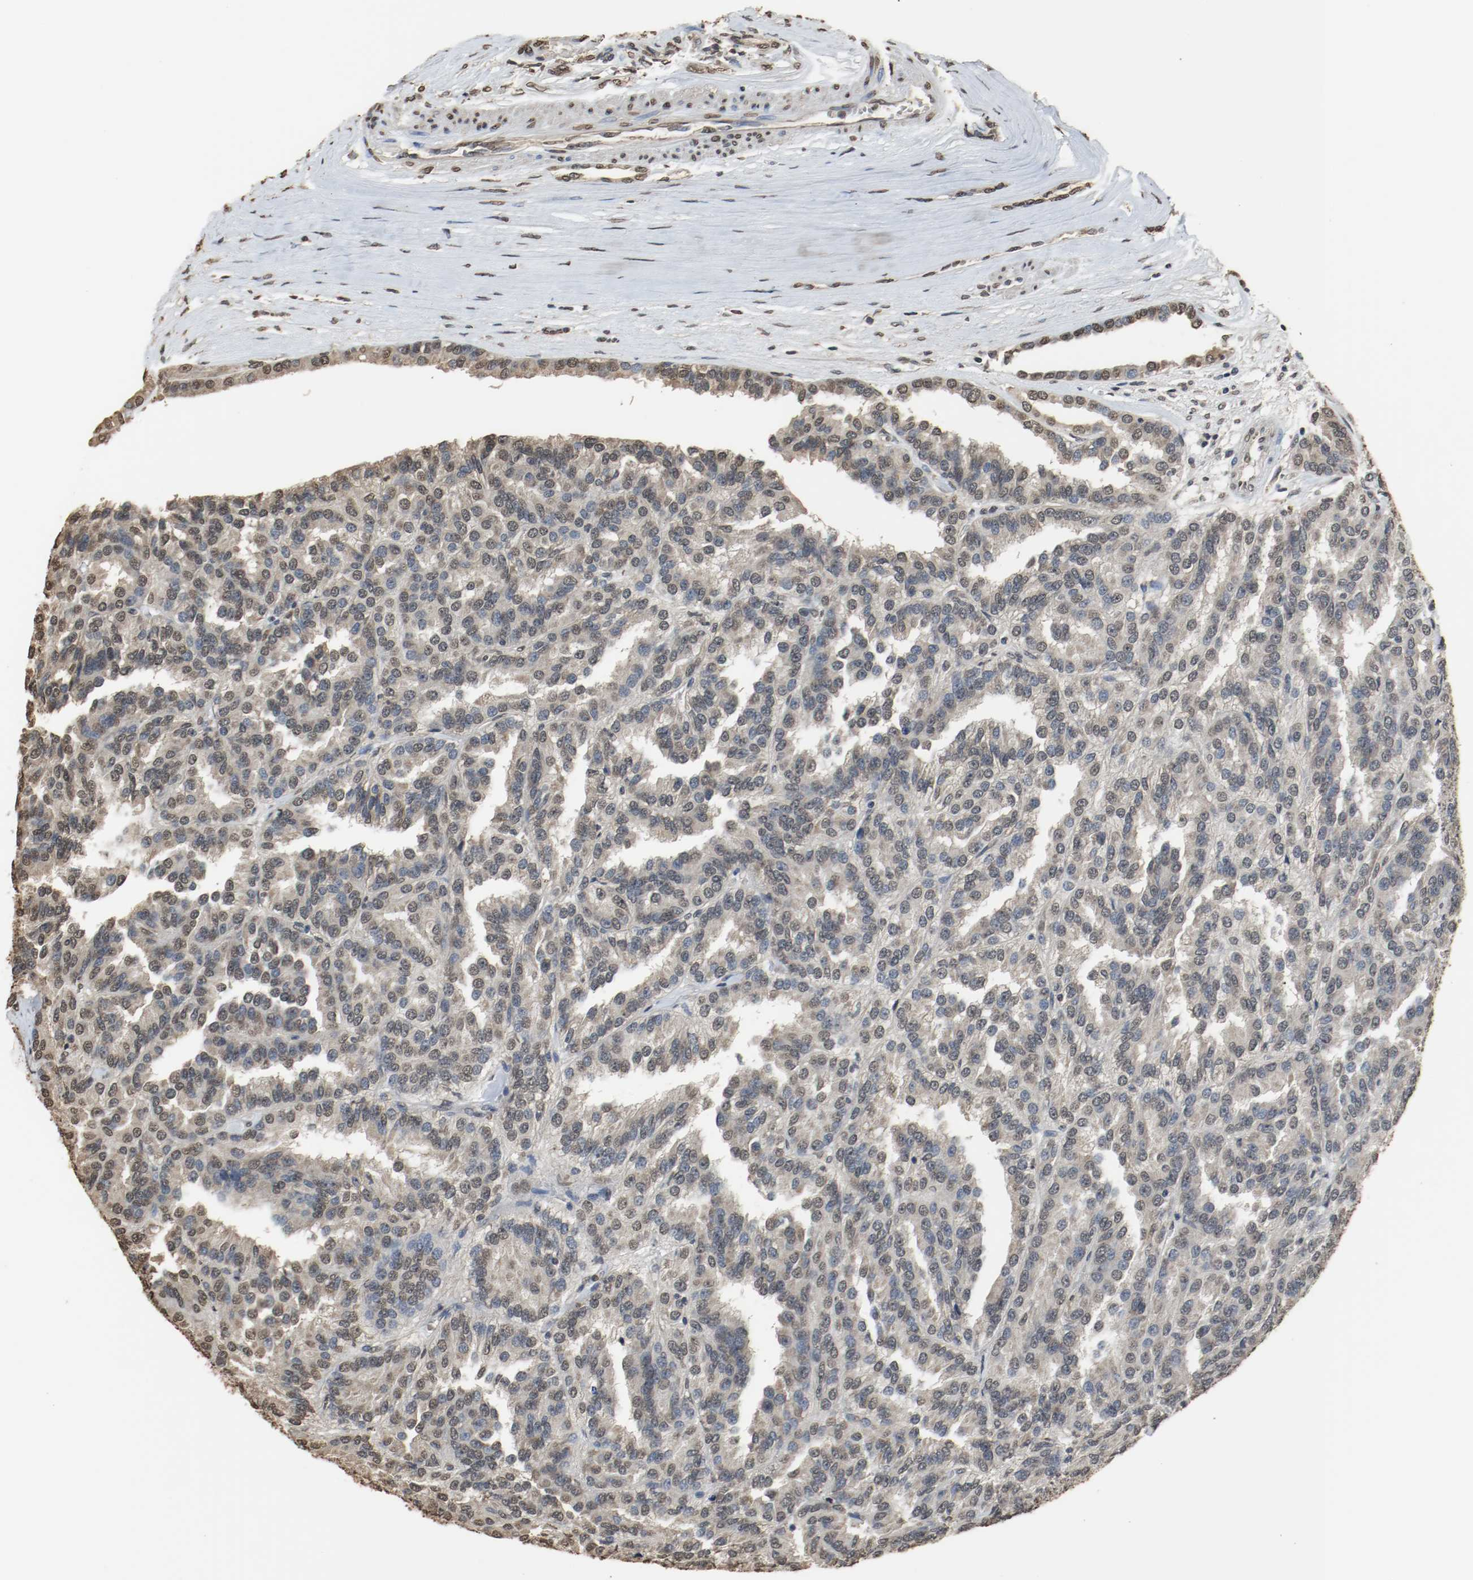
{"staining": {"intensity": "weak", "quantity": "25%-75%", "location": "nuclear"}, "tissue": "renal cancer", "cell_type": "Tumor cells", "image_type": "cancer", "snomed": [{"axis": "morphology", "description": "Adenocarcinoma, NOS"}, {"axis": "topography", "description": "Kidney"}], "caption": "High-magnification brightfield microscopy of renal adenocarcinoma stained with DAB (brown) and counterstained with hematoxylin (blue). tumor cells exhibit weak nuclear staining is present in approximately25%-75% of cells.", "gene": "RTN4", "patient": {"sex": "male", "age": 46}}